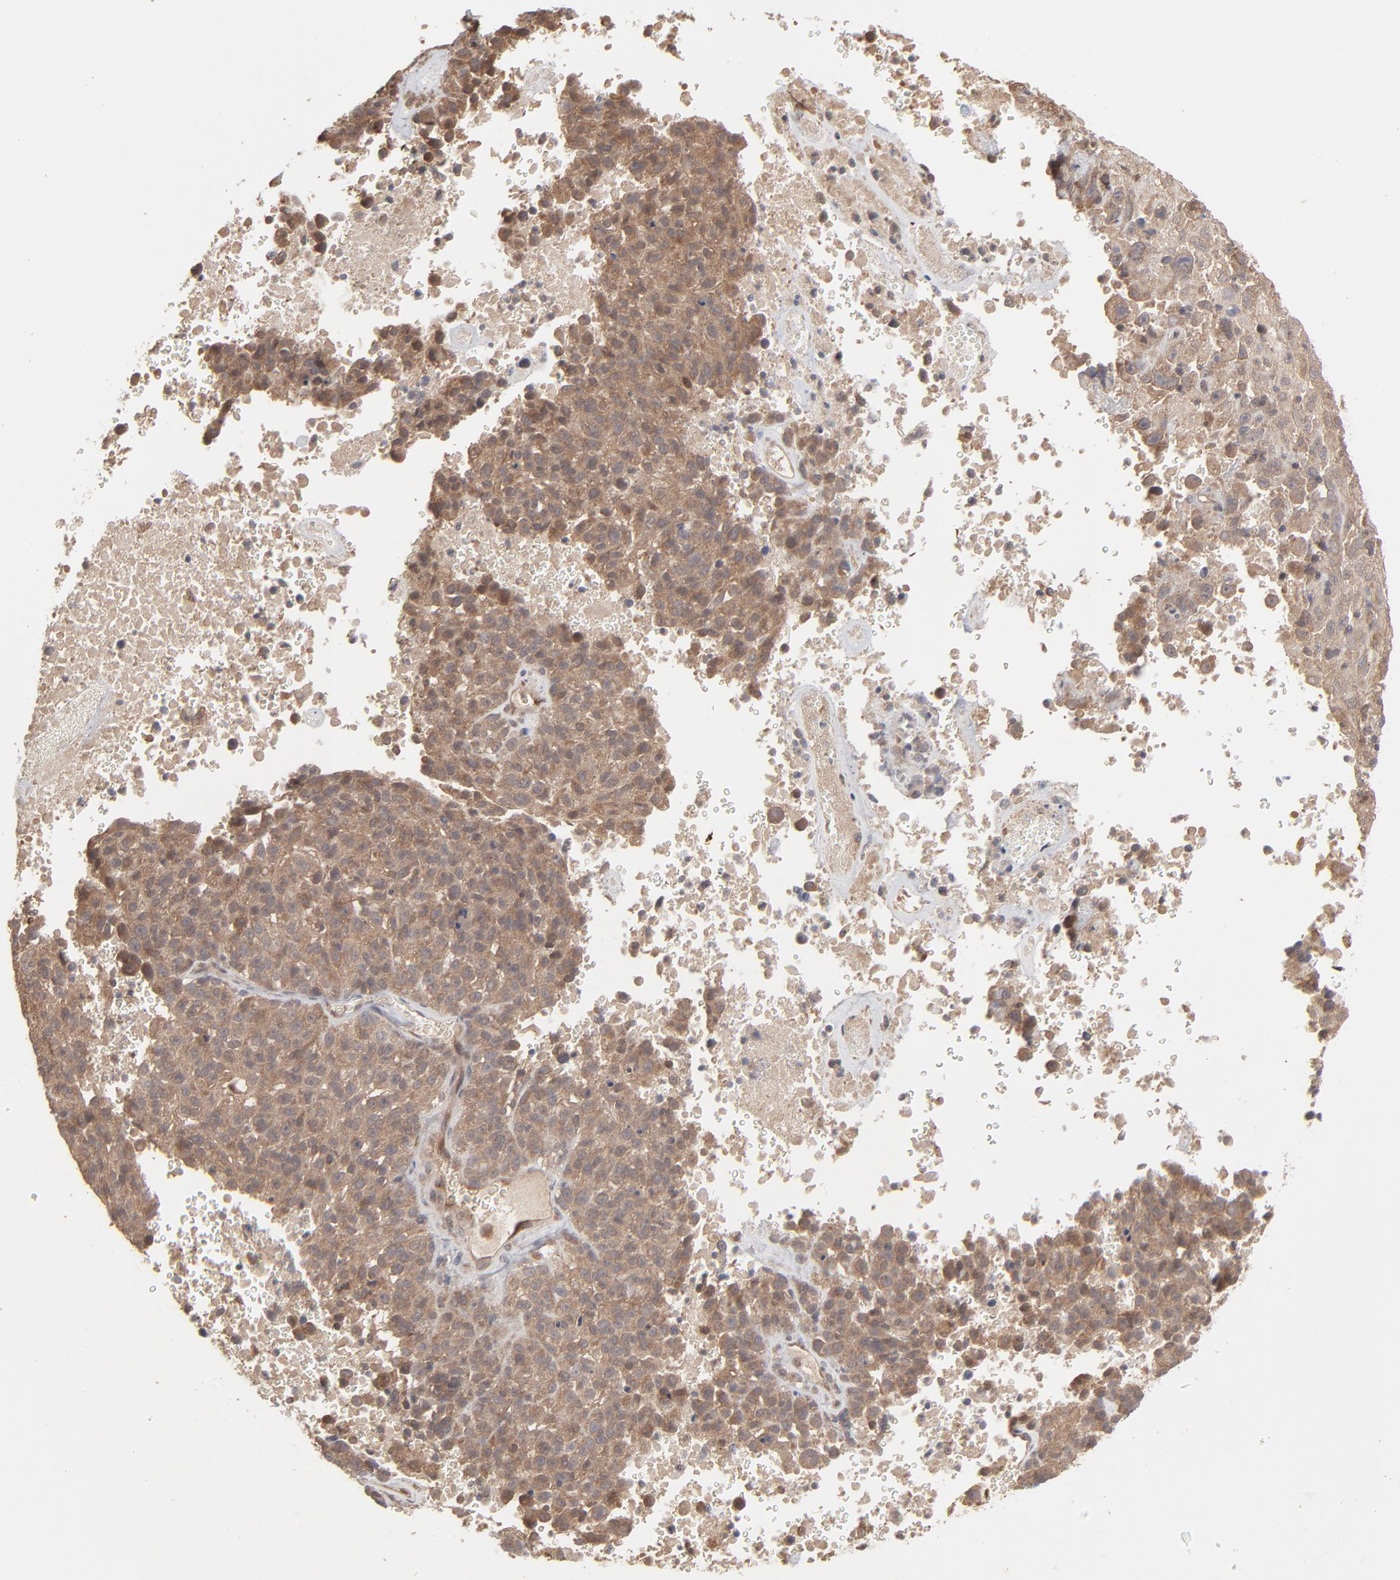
{"staining": {"intensity": "moderate", "quantity": ">75%", "location": "cytoplasmic/membranous"}, "tissue": "melanoma", "cell_type": "Tumor cells", "image_type": "cancer", "snomed": [{"axis": "morphology", "description": "Malignant melanoma, Metastatic site"}, {"axis": "topography", "description": "Cerebral cortex"}], "caption": "The photomicrograph reveals immunohistochemical staining of malignant melanoma (metastatic site). There is moderate cytoplasmic/membranous expression is present in approximately >75% of tumor cells.", "gene": "SCFD1", "patient": {"sex": "female", "age": 52}}